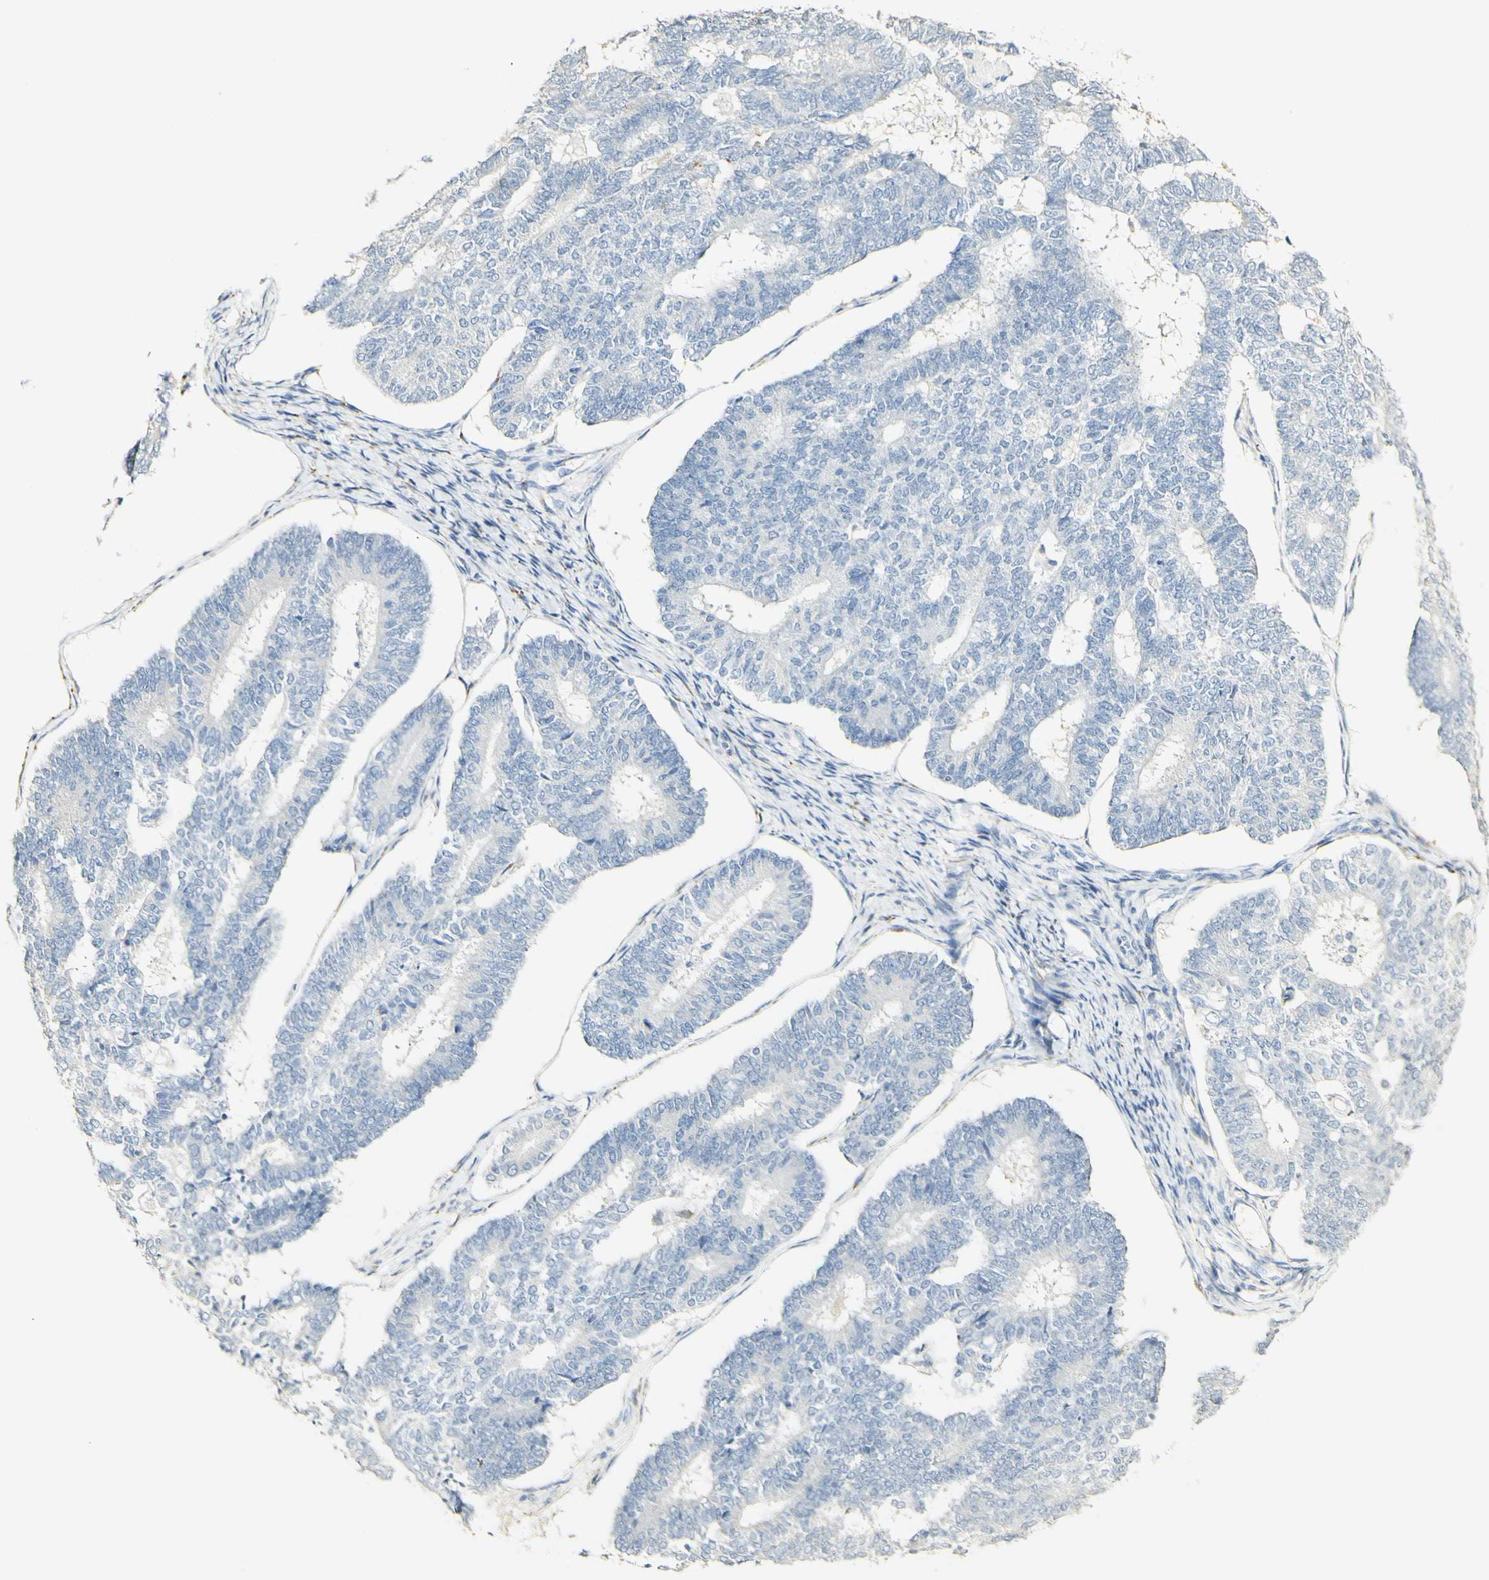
{"staining": {"intensity": "negative", "quantity": "none", "location": "none"}, "tissue": "endometrial cancer", "cell_type": "Tumor cells", "image_type": "cancer", "snomed": [{"axis": "morphology", "description": "Adenocarcinoma, NOS"}, {"axis": "topography", "description": "Endometrium"}], "caption": "DAB (3,3'-diaminobenzidine) immunohistochemical staining of human endometrial cancer (adenocarcinoma) exhibits no significant positivity in tumor cells.", "gene": "FMO3", "patient": {"sex": "female", "age": 70}}